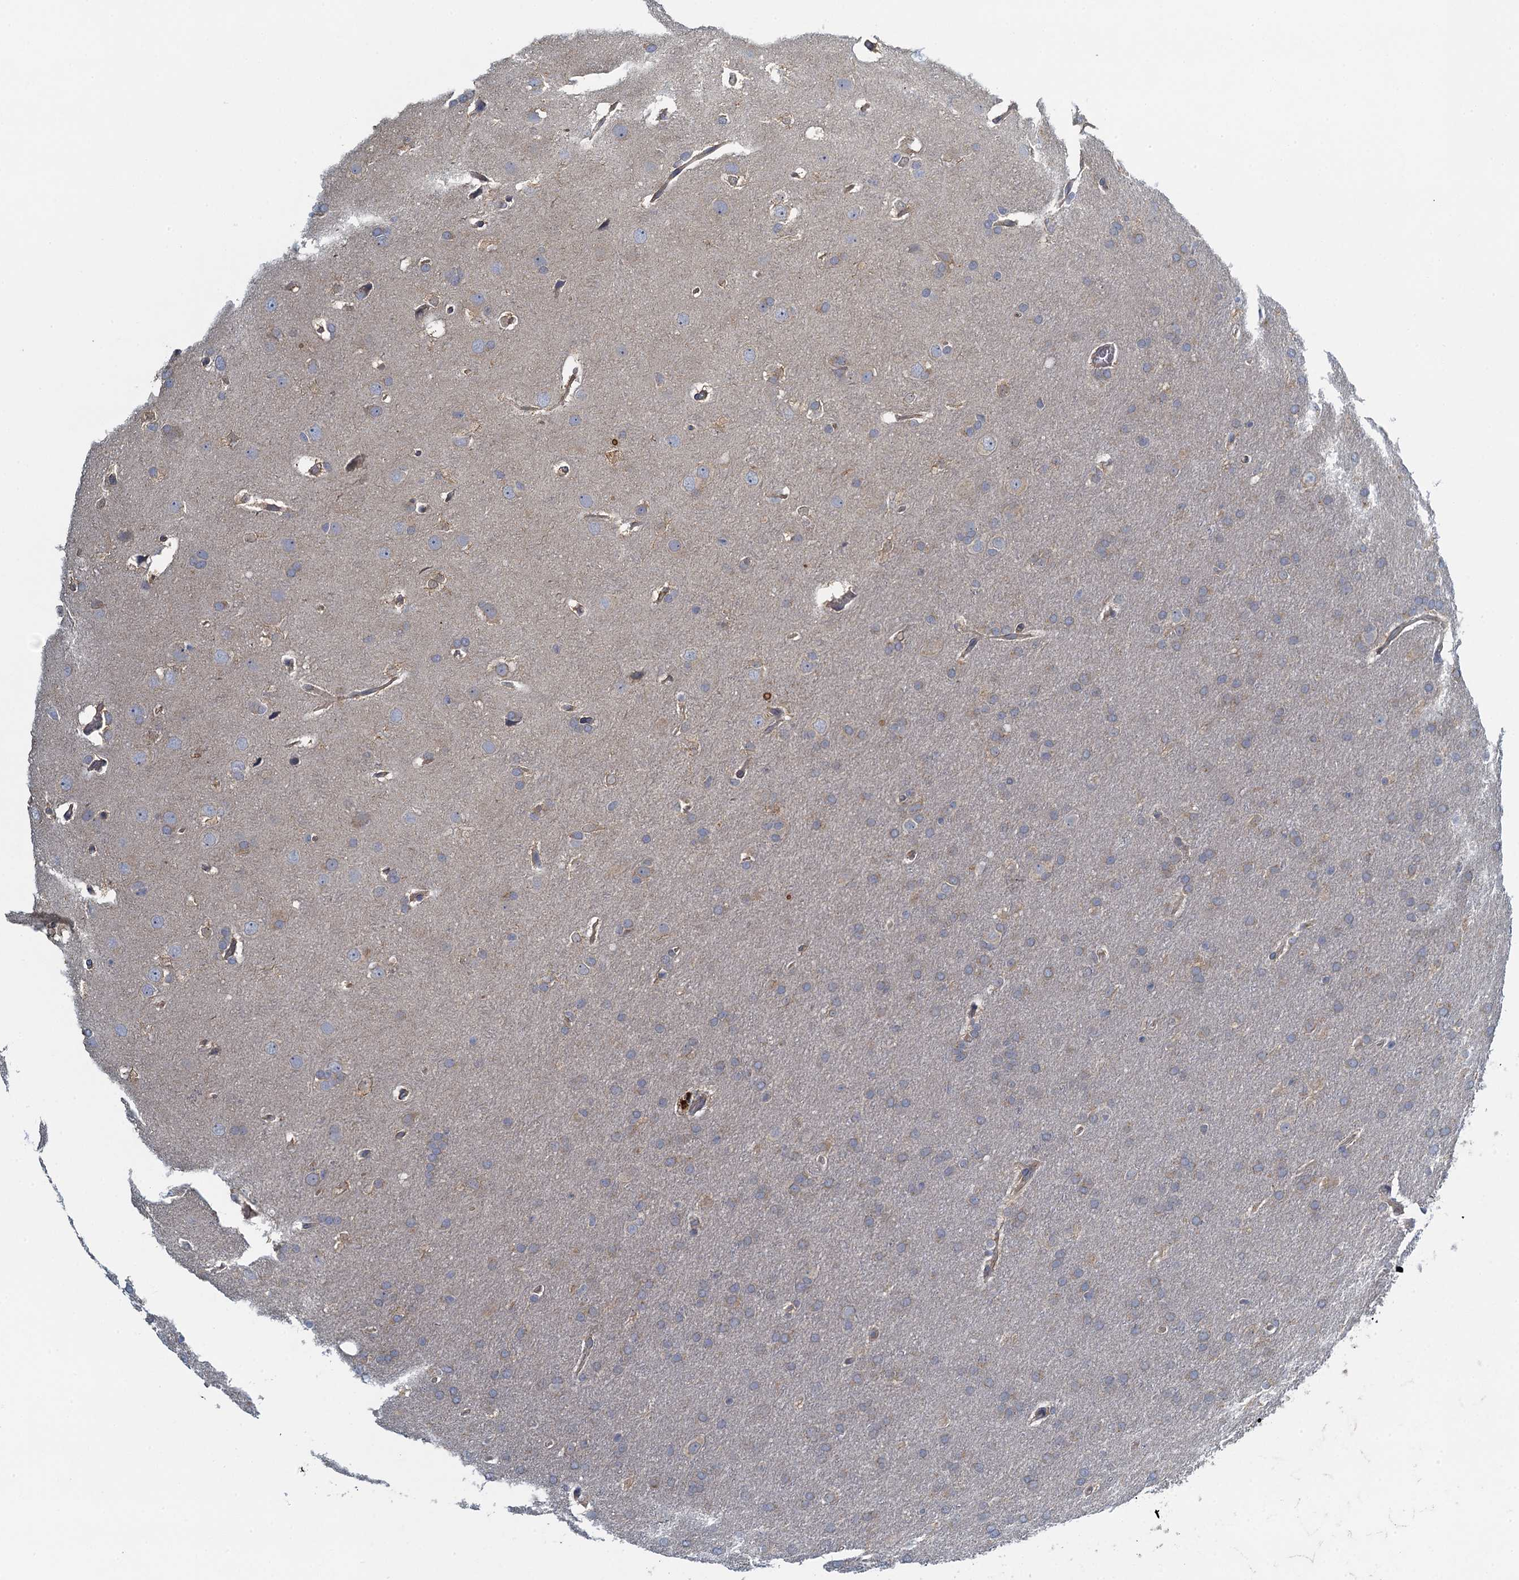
{"staining": {"intensity": "negative", "quantity": "none", "location": "none"}, "tissue": "glioma", "cell_type": "Tumor cells", "image_type": "cancer", "snomed": [{"axis": "morphology", "description": "Glioma, malignant, Low grade"}, {"axis": "topography", "description": "Brain"}], "caption": "Tumor cells show no significant expression in glioma.", "gene": "ALG2", "patient": {"sex": "female", "age": 32}}